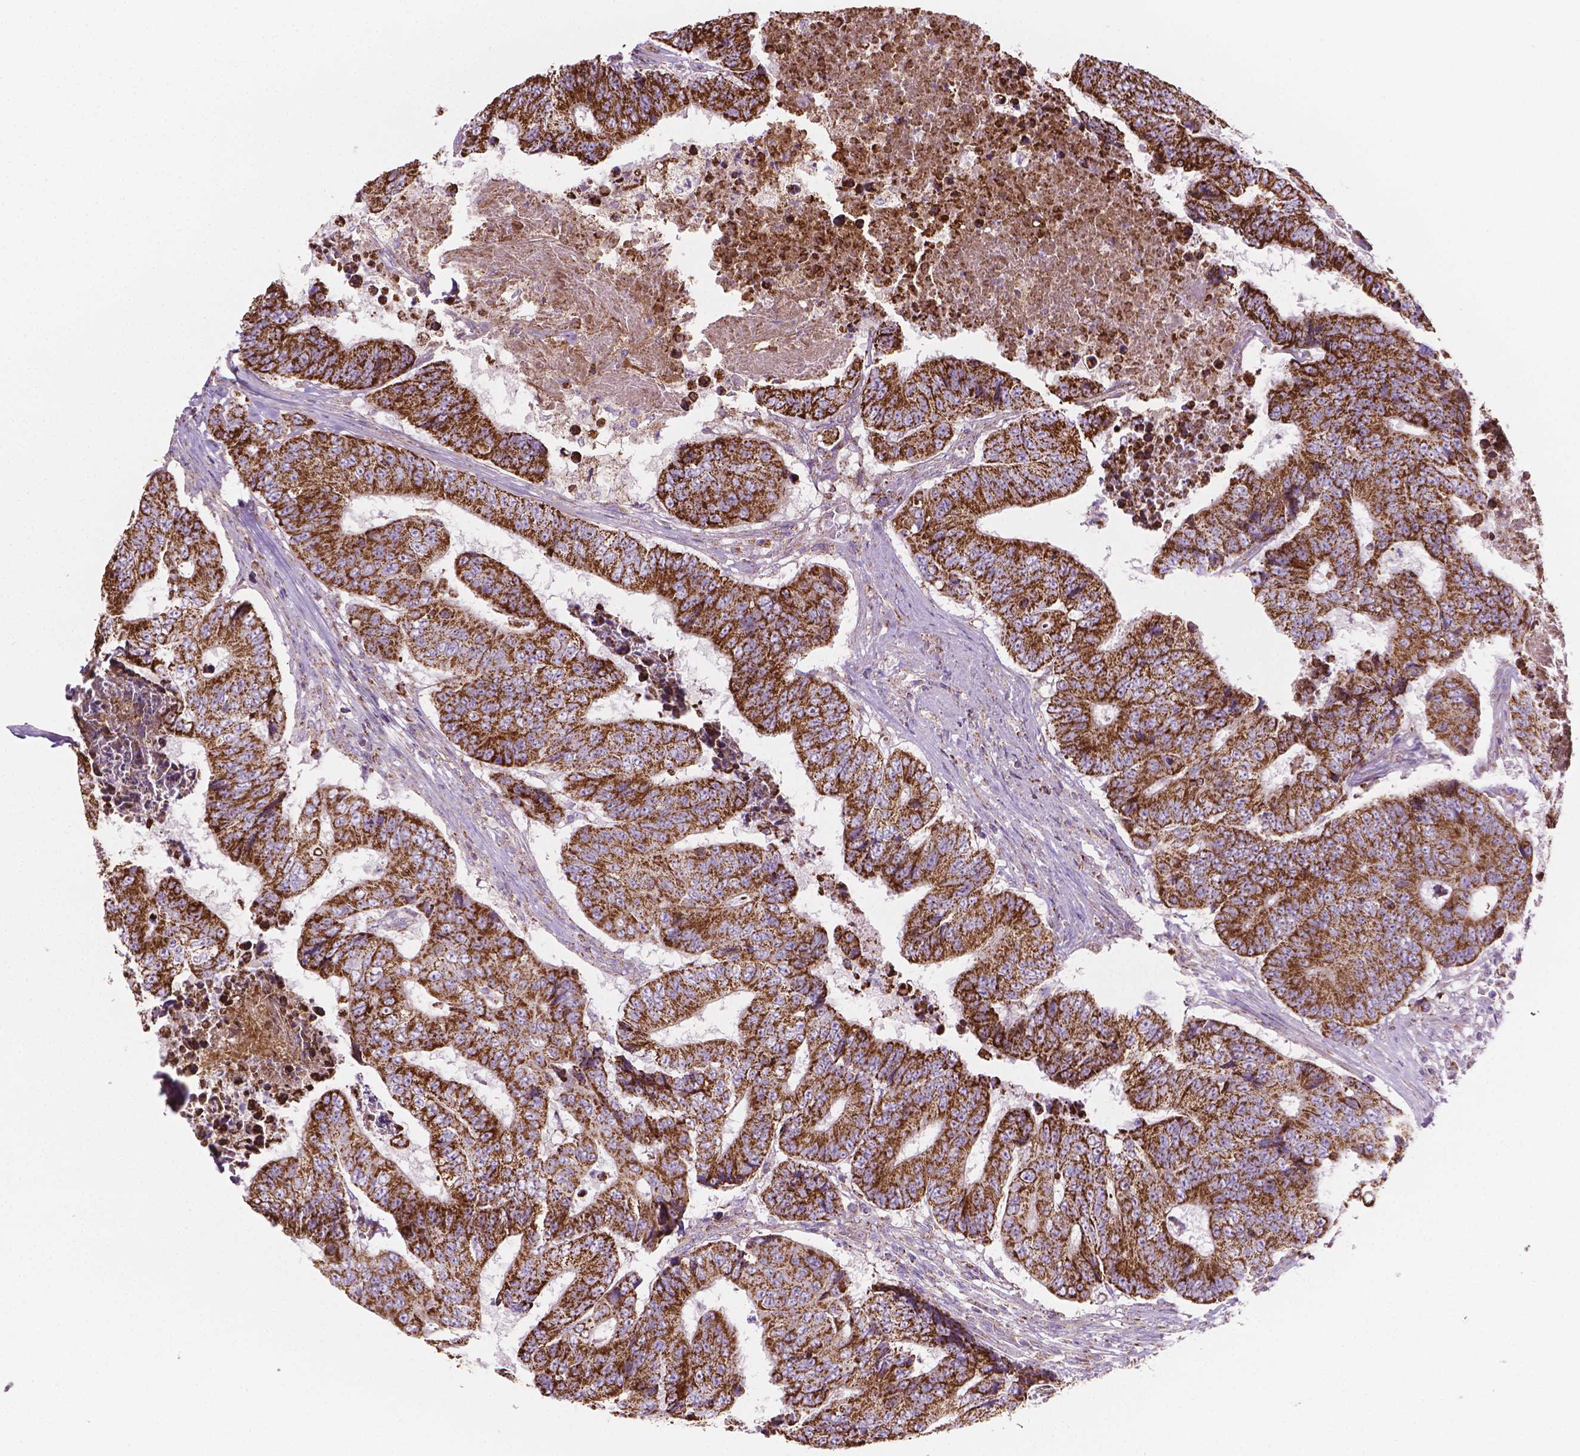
{"staining": {"intensity": "strong", "quantity": ">75%", "location": "cytoplasmic/membranous"}, "tissue": "colorectal cancer", "cell_type": "Tumor cells", "image_type": "cancer", "snomed": [{"axis": "morphology", "description": "Adenocarcinoma, NOS"}, {"axis": "topography", "description": "Colon"}], "caption": "Protein expression analysis of colorectal cancer demonstrates strong cytoplasmic/membranous positivity in approximately >75% of tumor cells.", "gene": "PIBF1", "patient": {"sex": "female", "age": 48}}